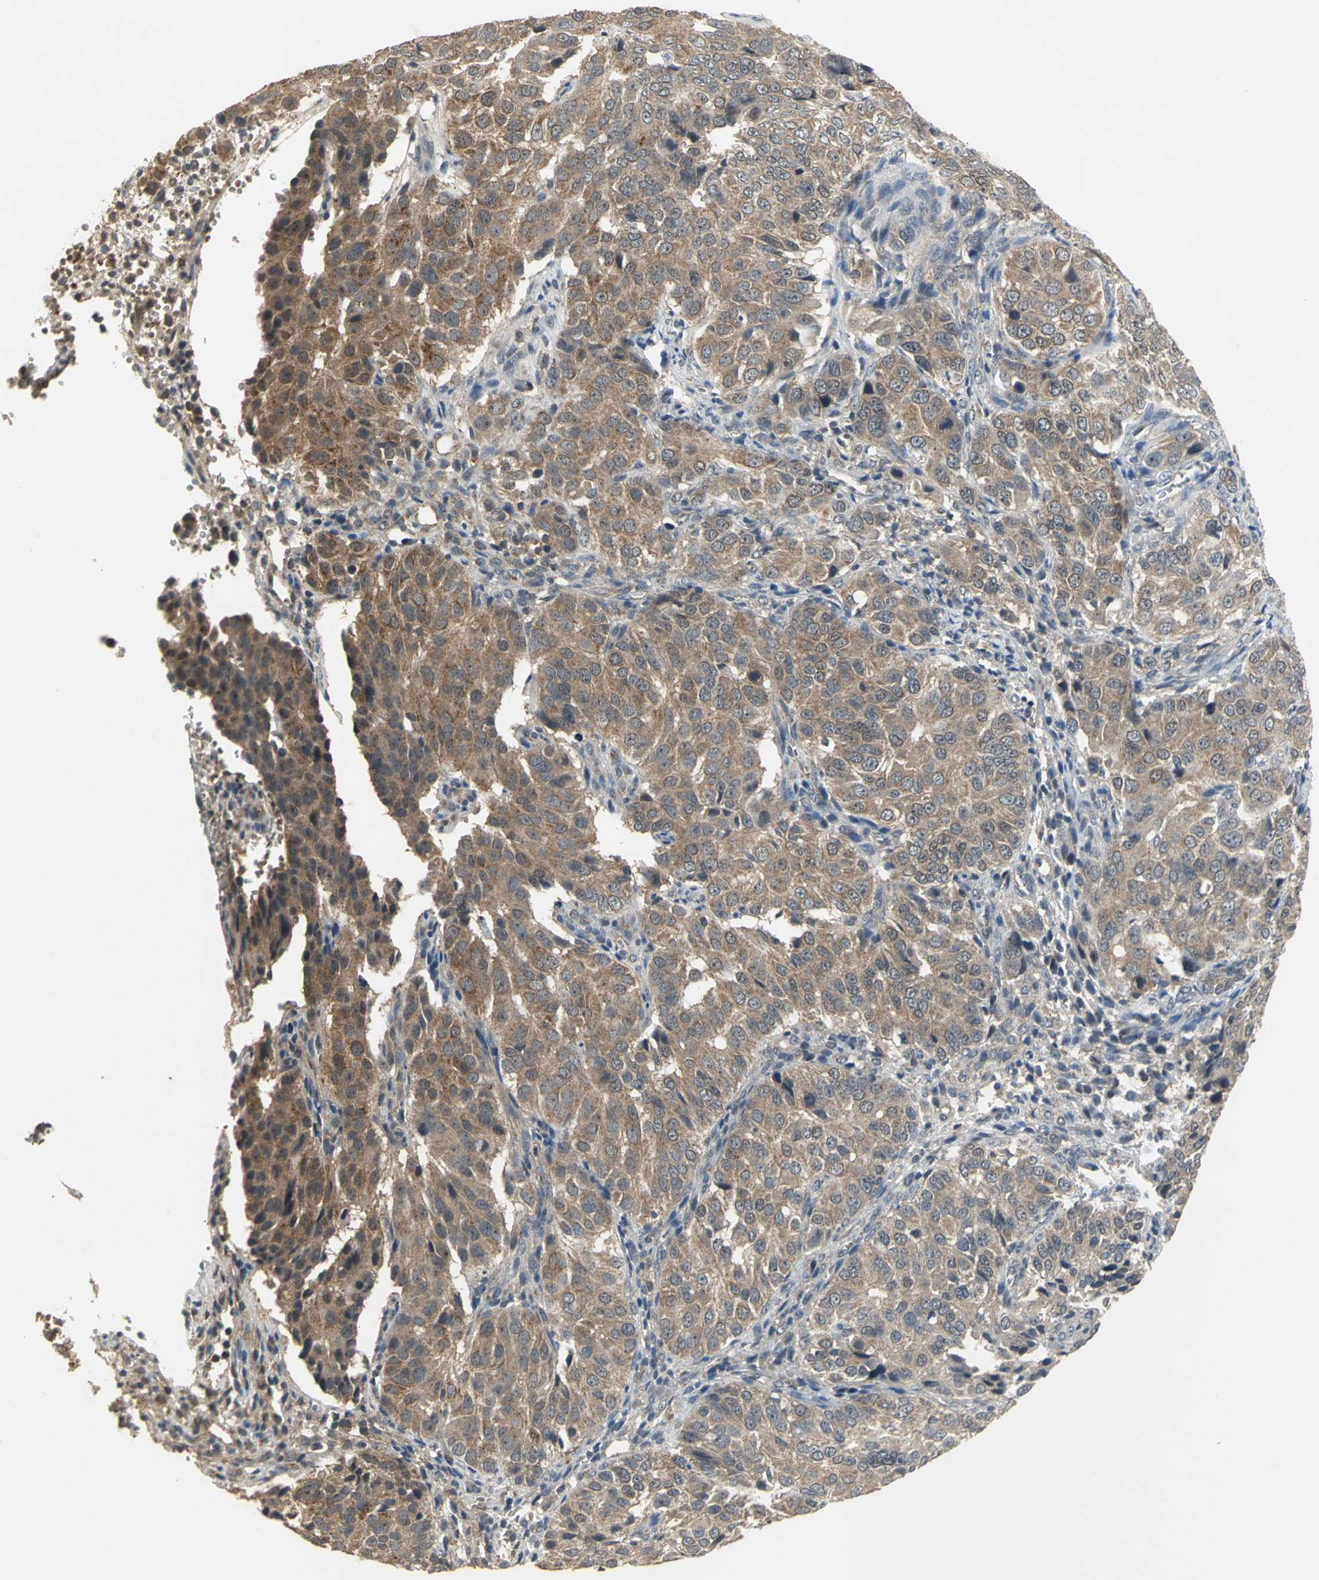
{"staining": {"intensity": "weak", "quantity": ">75%", "location": "cytoplasmic/membranous"}, "tissue": "ovarian cancer", "cell_type": "Tumor cells", "image_type": "cancer", "snomed": [{"axis": "morphology", "description": "Carcinoma, endometroid"}, {"axis": "topography", "description": "Ovary"}], "caption": "Protein staining of endometroid carcinoma (ovarian) tissue reveals weak cytoplasmic/membranous staining in approximately >75% of tumor cells.", "gene": "KEAP1", "patient": {"sex": "female", "age": 51}}